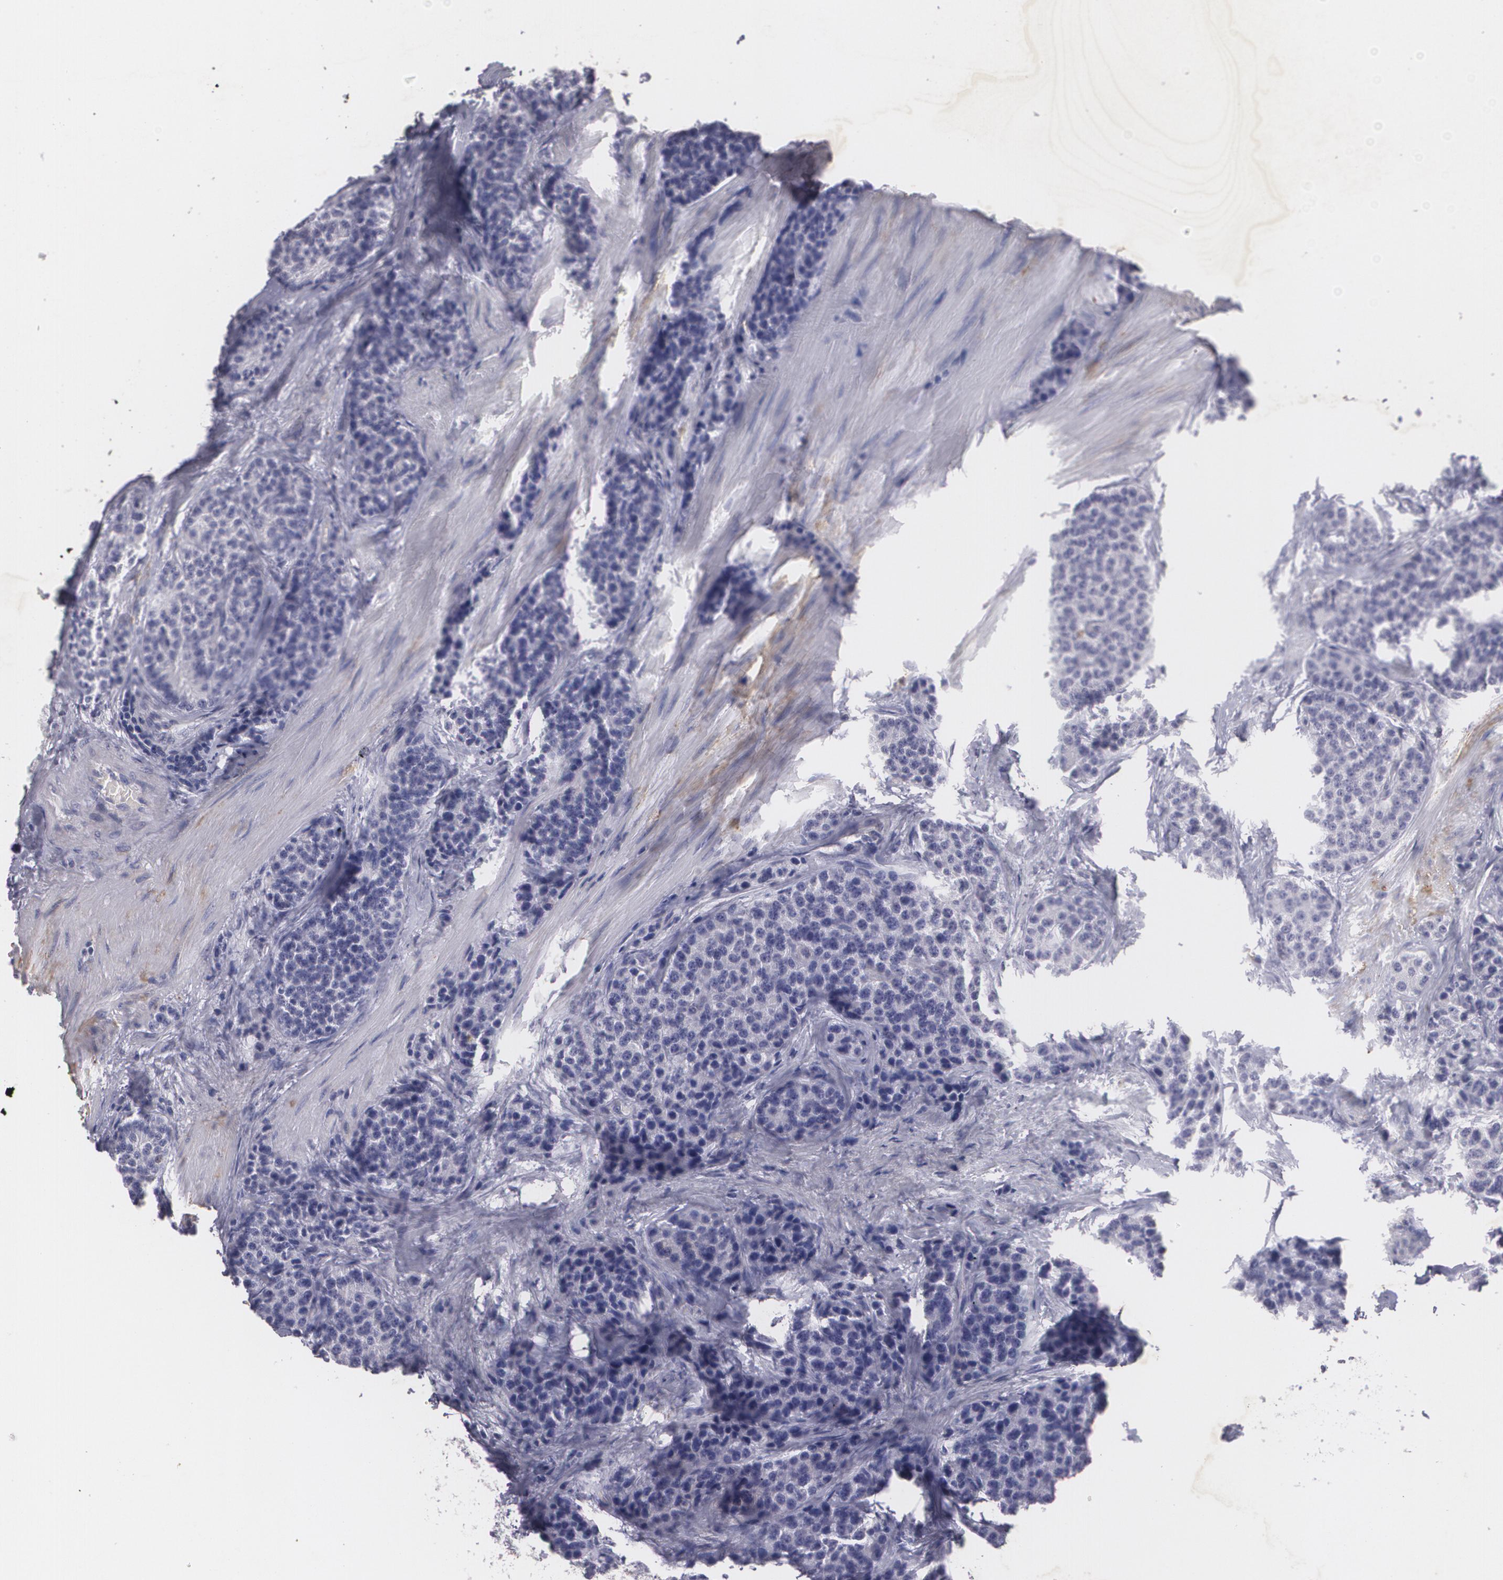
{"staining": {"intensity": "negative", "quantity": "none", "location": "none"}, "tissue": "carcinoid", "cell_type": "Tumor cells", "image_type": "cancer", "snomed": [{"axis": "morphology", "description": "Carcinoid, malignant, NOS"}, {"axis": "topography", "description": "Stomach"}], "caption": "A high-resolution image shows IHC staining of malignant carcinoid, which reveals no significant staining in tumor cells. Brightfield microscopy of IHC stained with DAB (3,3'-diaminobenzidine) (brown) and hematoxylin (blue), captured at high magnification.", "gene": "KCNA4", "patient": {"sex": "female", "age": 76}}